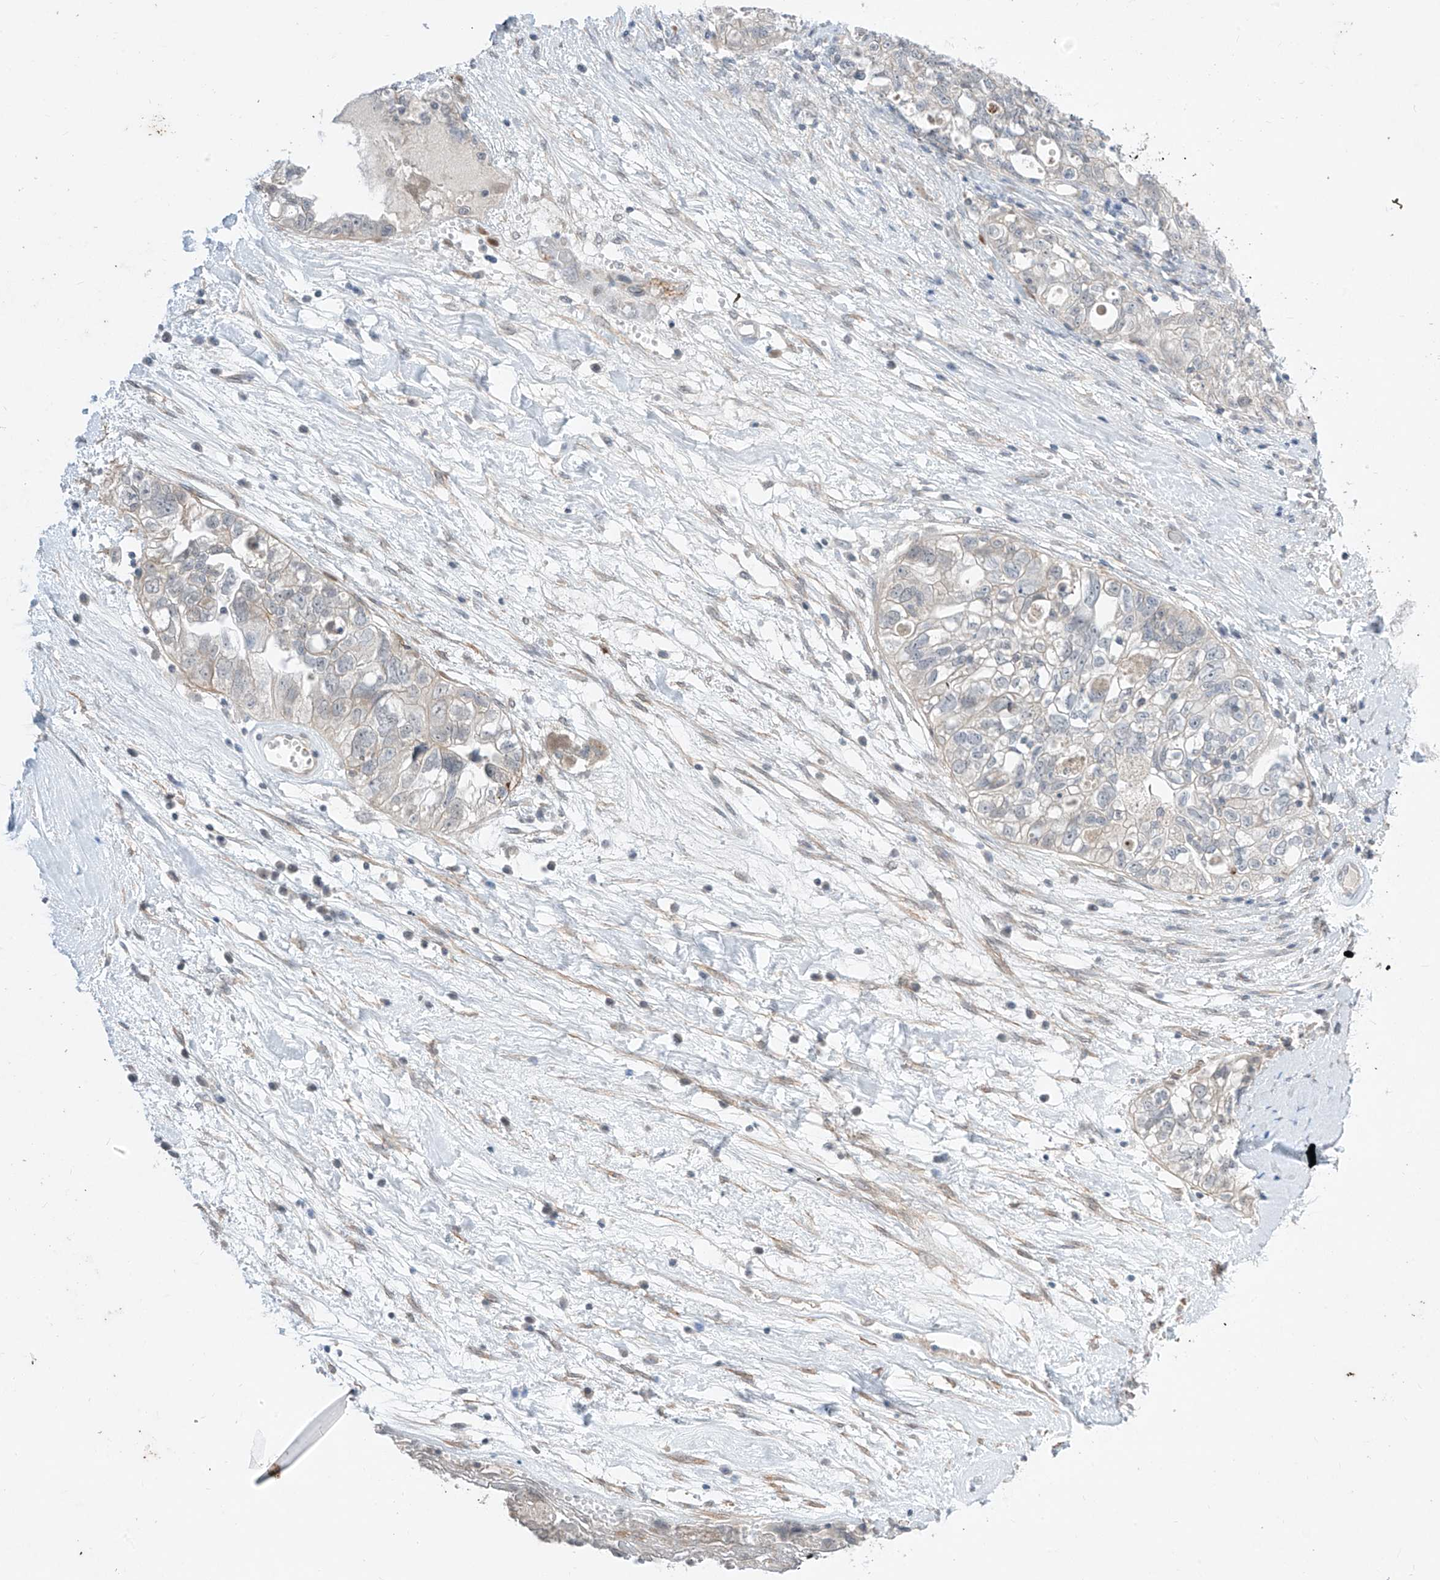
{"staining": {"intensity": "negative", "quantity": "none", "location": "none"}, "tissue": "ovarian cancer", "cell_type": "Tumor cells", "image_type": "cancer", "snomed": [{"axis": "morphology", "description": "Carcinoma, NOS"}, {"axis": "morphology", "description": "Cystadenocarcinoma, serous, NOS"}, {"axis": "topography", "description": "Ovary"}], "caption": "Immunohistochemistry (IHC) image of human carcinoma (ovarian) stained for a protein (brown), which demonstrates no positivity in tumor cells.", "gene": "ABLIM2", "patient": {"sex": "female", "age": 69}}